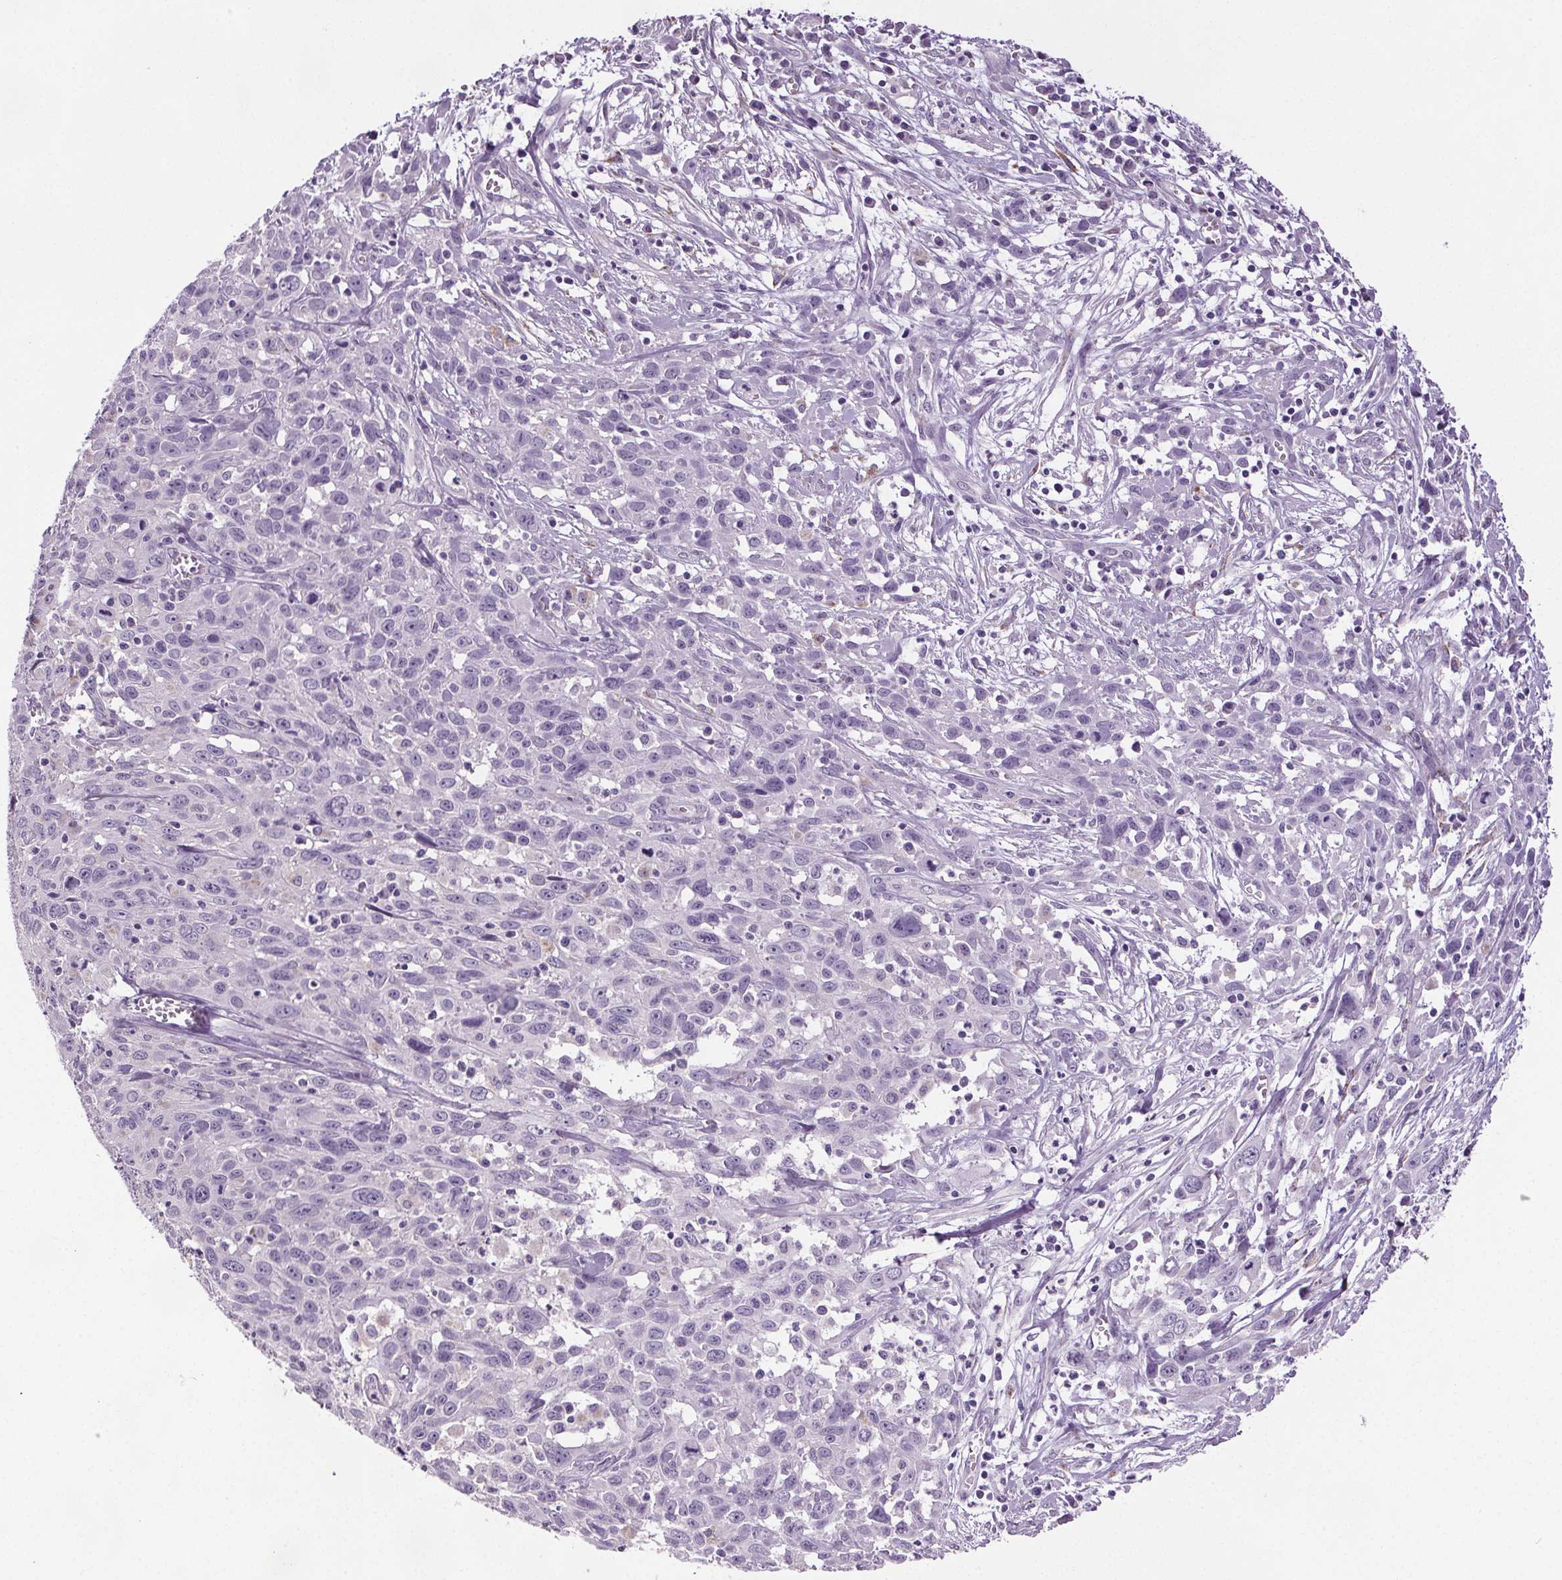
{"staining": {"intensity": "negative", "quantity": "none", "location": "none"}, "tissue": "cervical cancer", "cell_type": "Tumor cells", "image_type": "cancer", "snomed": [{"axis": "morphology", "description": "Squamous cell carcinoma, NOS"}, {"axis": "topography", "description": "Cervix"}], "caption": "IHC of human squamous cell carcinoma (cervical) displays no expression in tumor cells.", "gene": "GPIHBP1", "patient": {"sex": "female", "age": 38}}